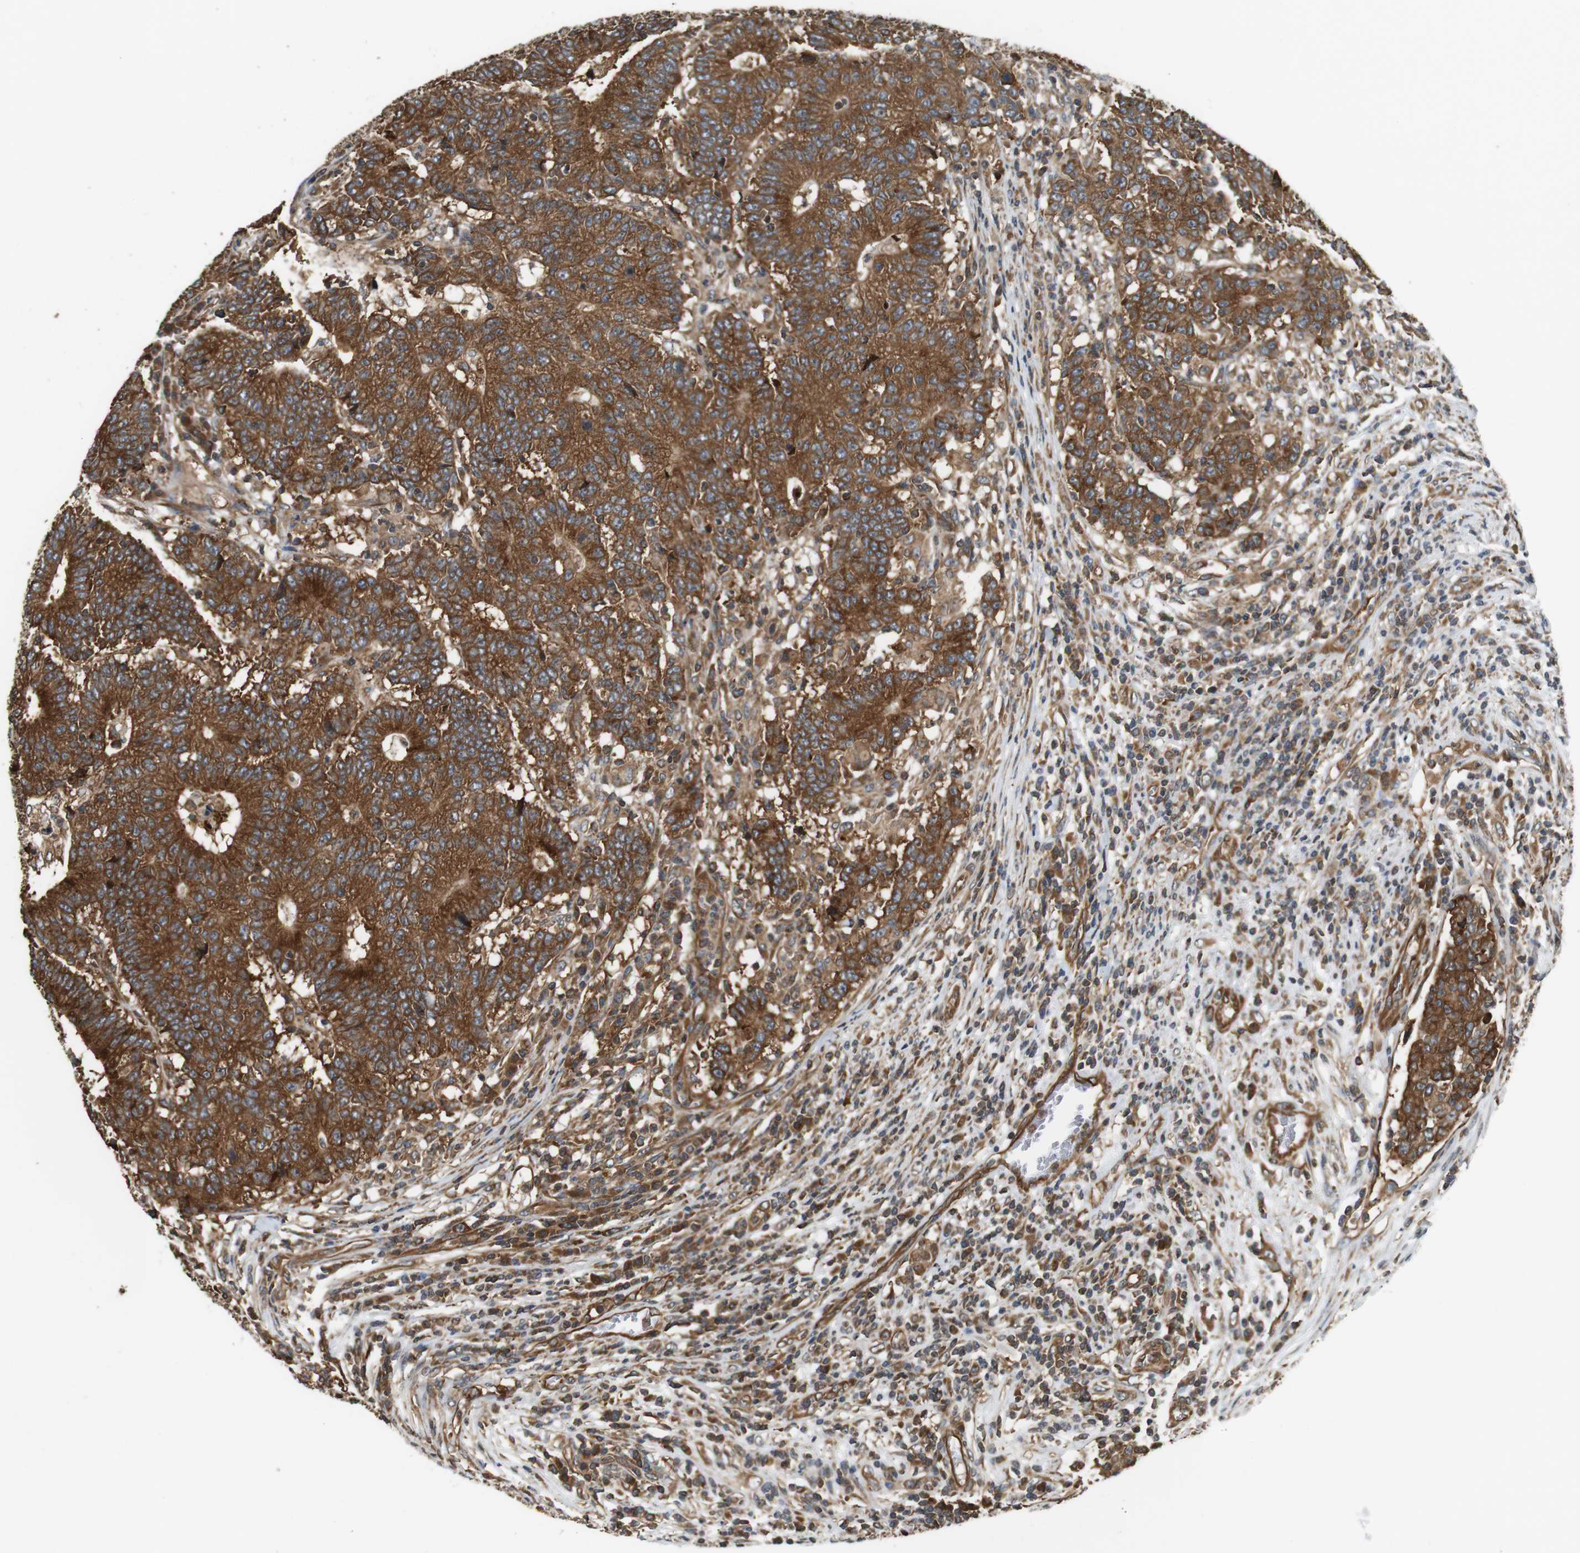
{"staining": {"intensity": "strong", "quantity": ">75%", "location": "cytoplasmic/membranous"}, "tissue": "colorectal cancer", "cell_type": "Tumor cells", "image_type": "cancer", "snomed": [{"axis": "morphology", "description": "Normal tissue, NOS"}, {"axis": "morphology", "description": "Adenocarcinoma, NOS"}, {"axis": "topography", "description": "Colon"}], "caption": "Protein staining by immunohistochemistry (IHC) demonstrates strong cytoplasmic/membranous staining in approximately >75% of tumor cells in colorectal cancer (adenocarcinoma).", "gene": "PA2G4", "patient": {"sex": "female", "age": 75}}